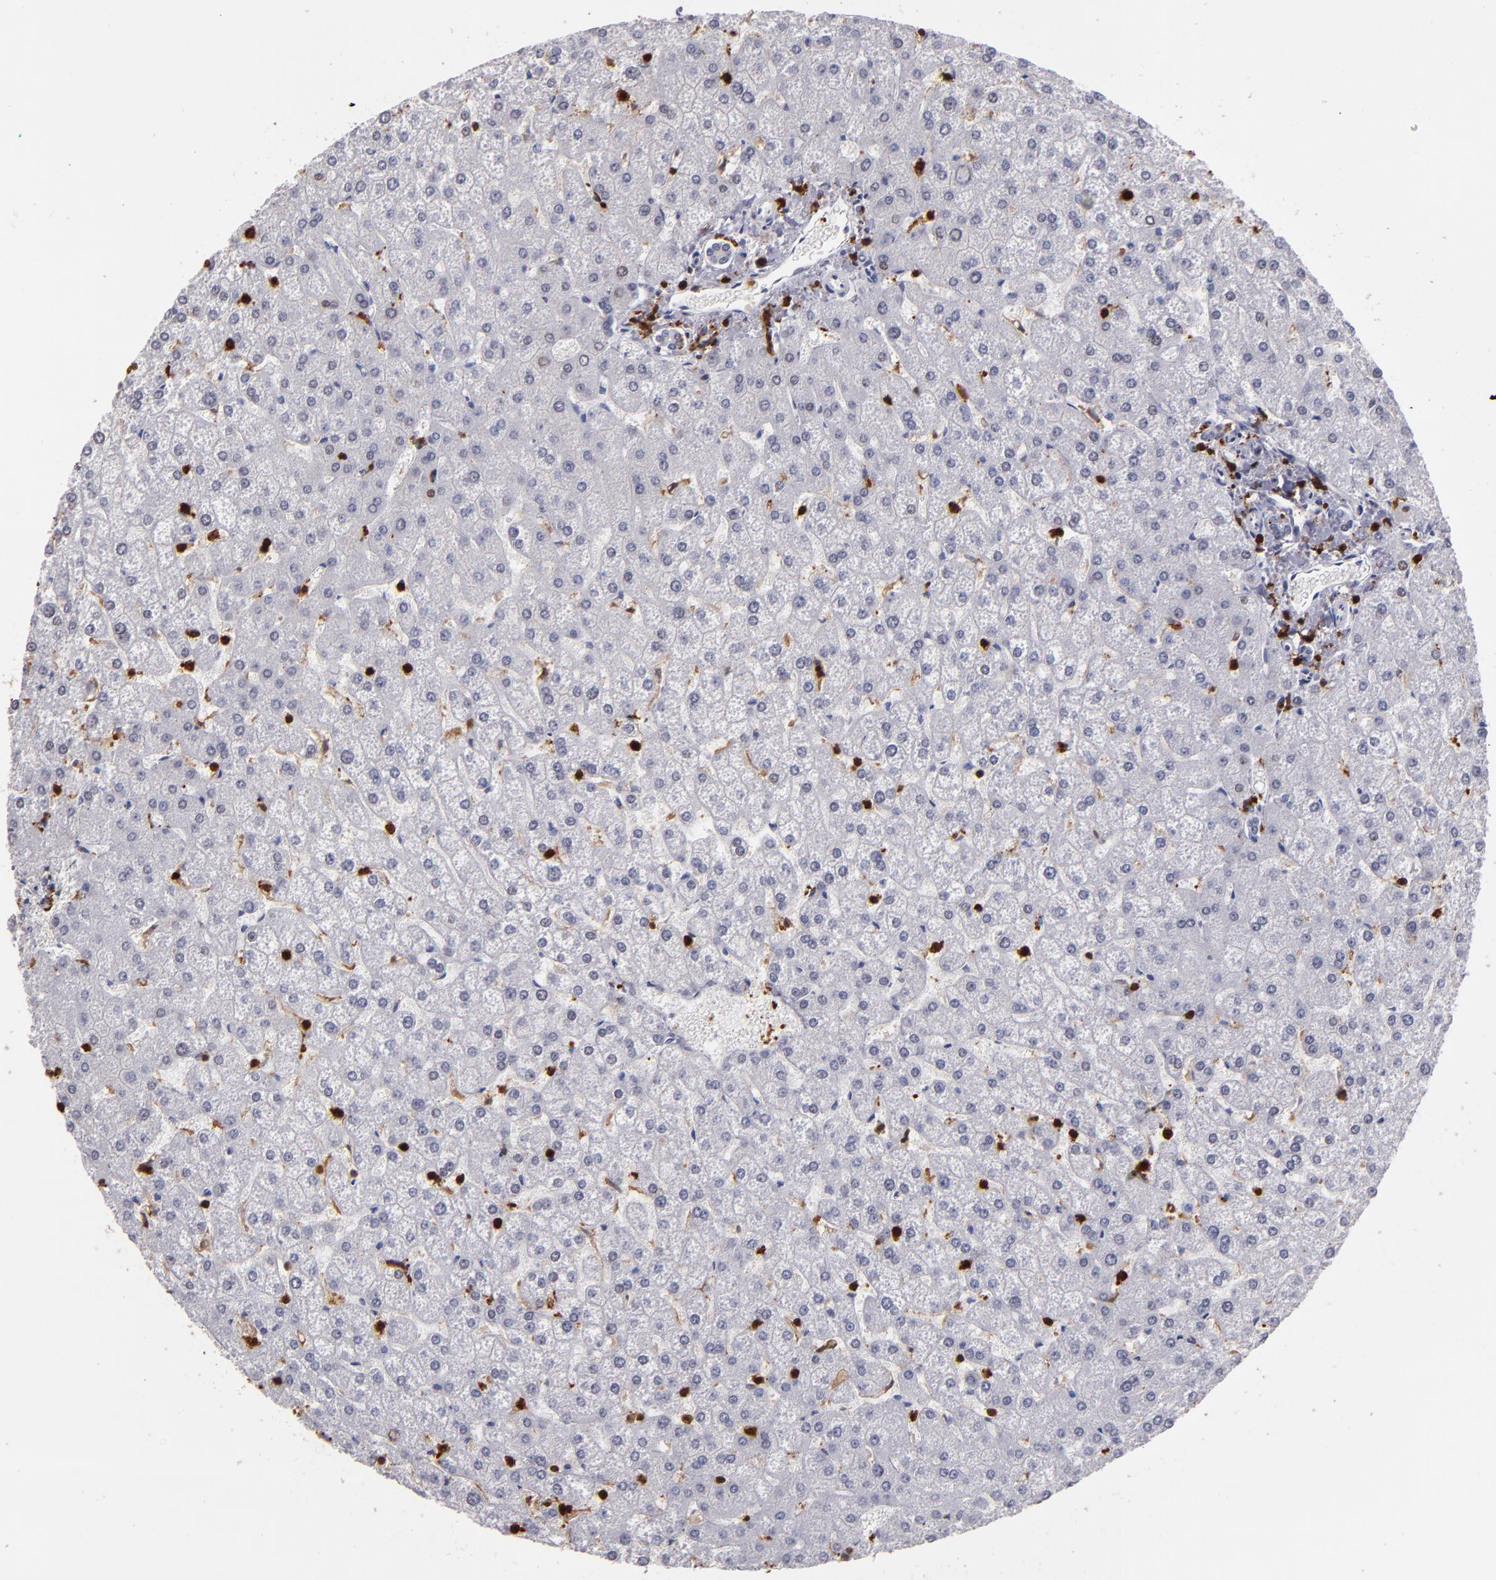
{"staining": {"intensity": "negative", "quantity": "none", "location": "none"}, "tissue": "liver", "cell_type": "Cholangiocytes", "image_type": "normal", "snomed": [{"axis": "morphology", "description": "Normal tissue, NOS"}, {"axis": "topography", "description": "Liver"}], "caption": "Cholangiocytes show no significant protein positivity in normal liver. (Stains: DAB (3,3'-diaminobenzidine) IHC with hematoxylin counter stain, Microscopy: brightfield microscopy at high magnification).", "gene": "WAS", "patient": {"sex": "female", "age": 32}}